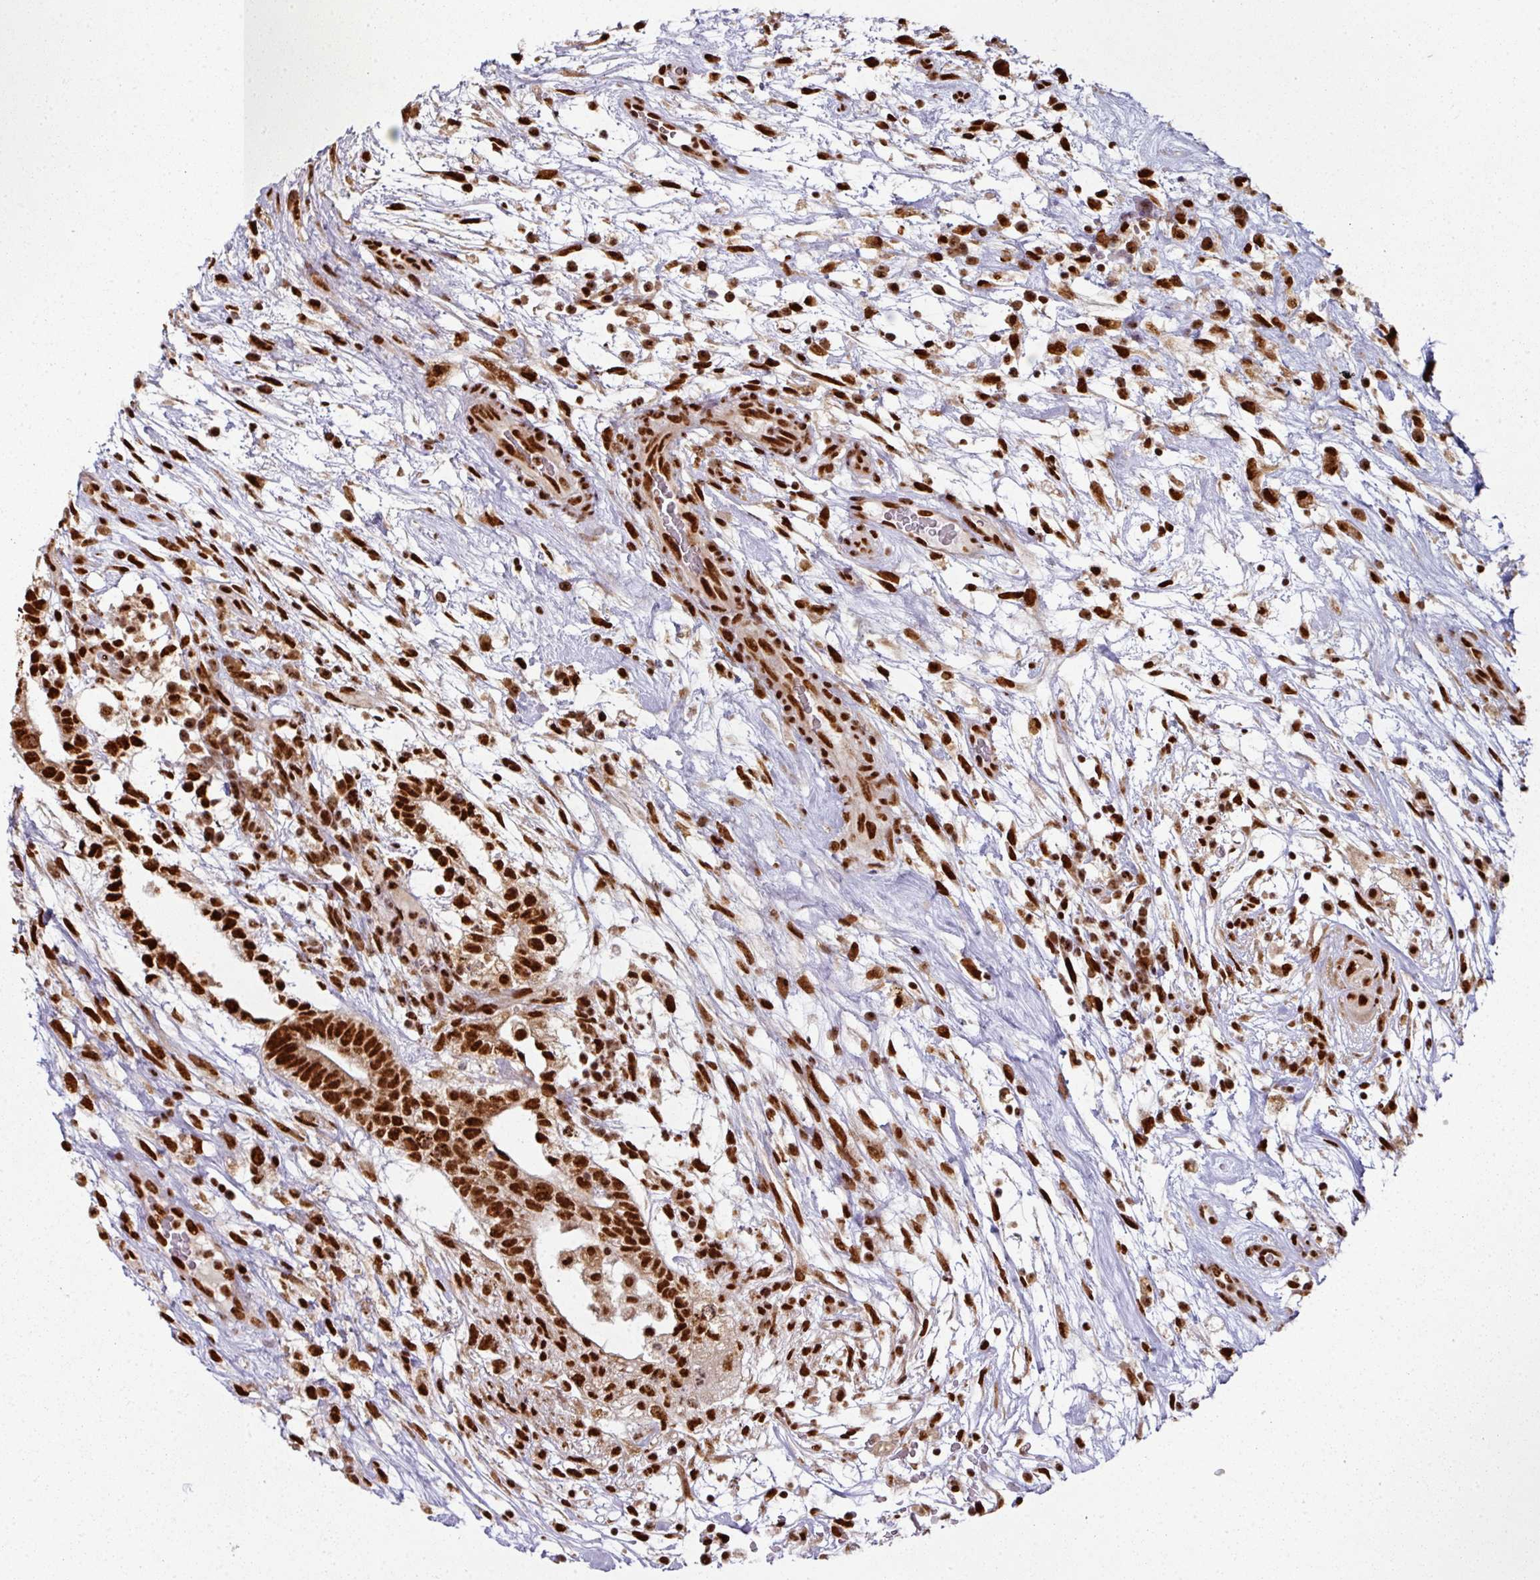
{"staining": {"intensity": "strong", "quantity": ">75%", "location": "nuclear"}, "tissue": "testis cancer", "cell_type": "Tumor cells", "image_type": "cancer", "snomed": [{"axis": "morphology", "description": "Carcinoma, Embryonal, NOS"}, {"axis": "topography", "description": "Testis"}], "caption": "About >75% of tumor cells in testis cancer reveal strong nuclear protein expression as visualized by brown immunohistochemical staining.", "gene": "SIK3", "patient": {"sex": "male", "age": 32}}